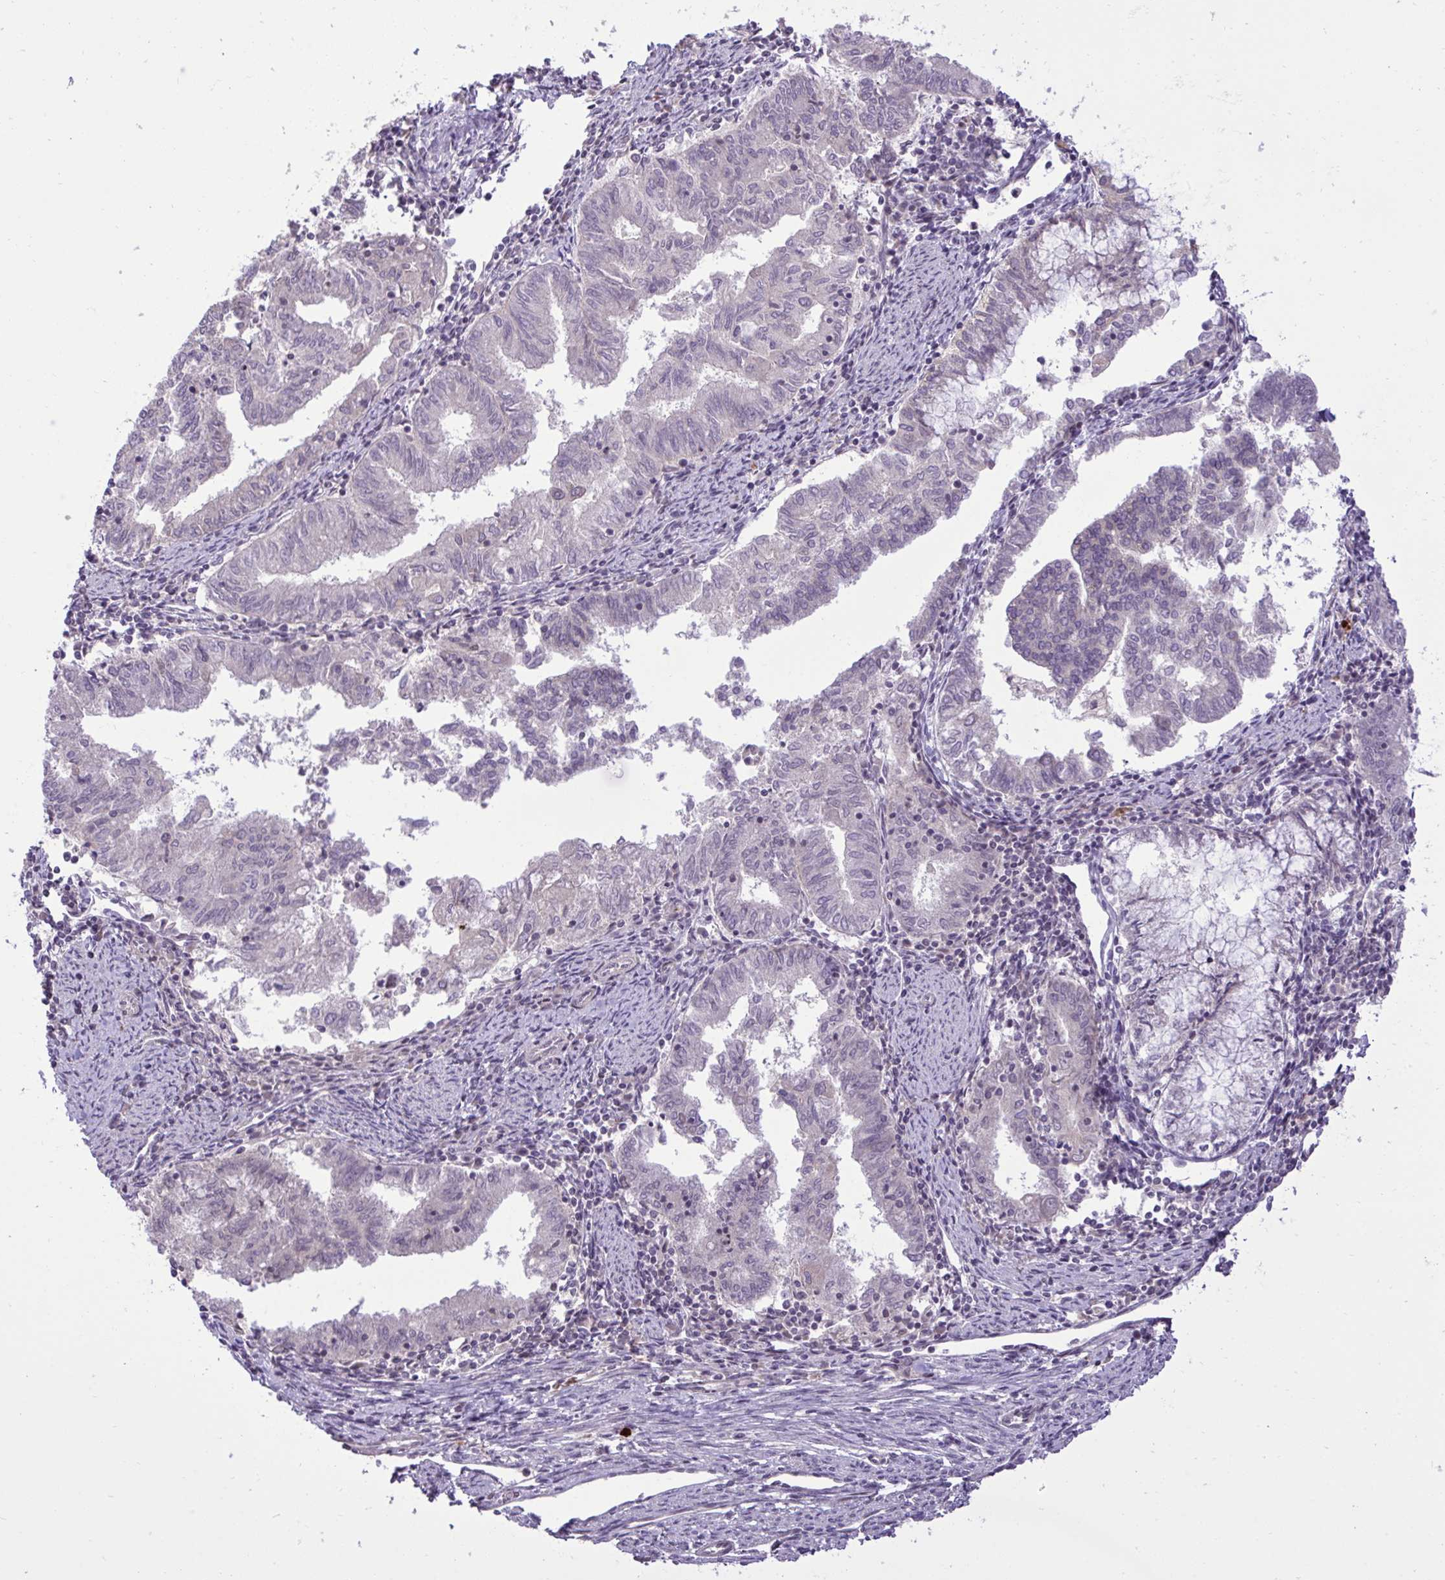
{"staining": {"intensity": "negative", "quantity": "none", "location": "none"}, "tissue": "endometrial cancer", "cell_type": "Tumor cells", "image_type": "cancer", "snomed": [{"axis": "morphology", "description": "Adenocarcinoma, NOS"}, {"axis": "topography", "description": "Endometrium"}], "caption": "Tumor cells show no significant positivity in endometrial cancer.", "gene": "CYP20A1", "patient": {"sex": "female", "age": 79}}